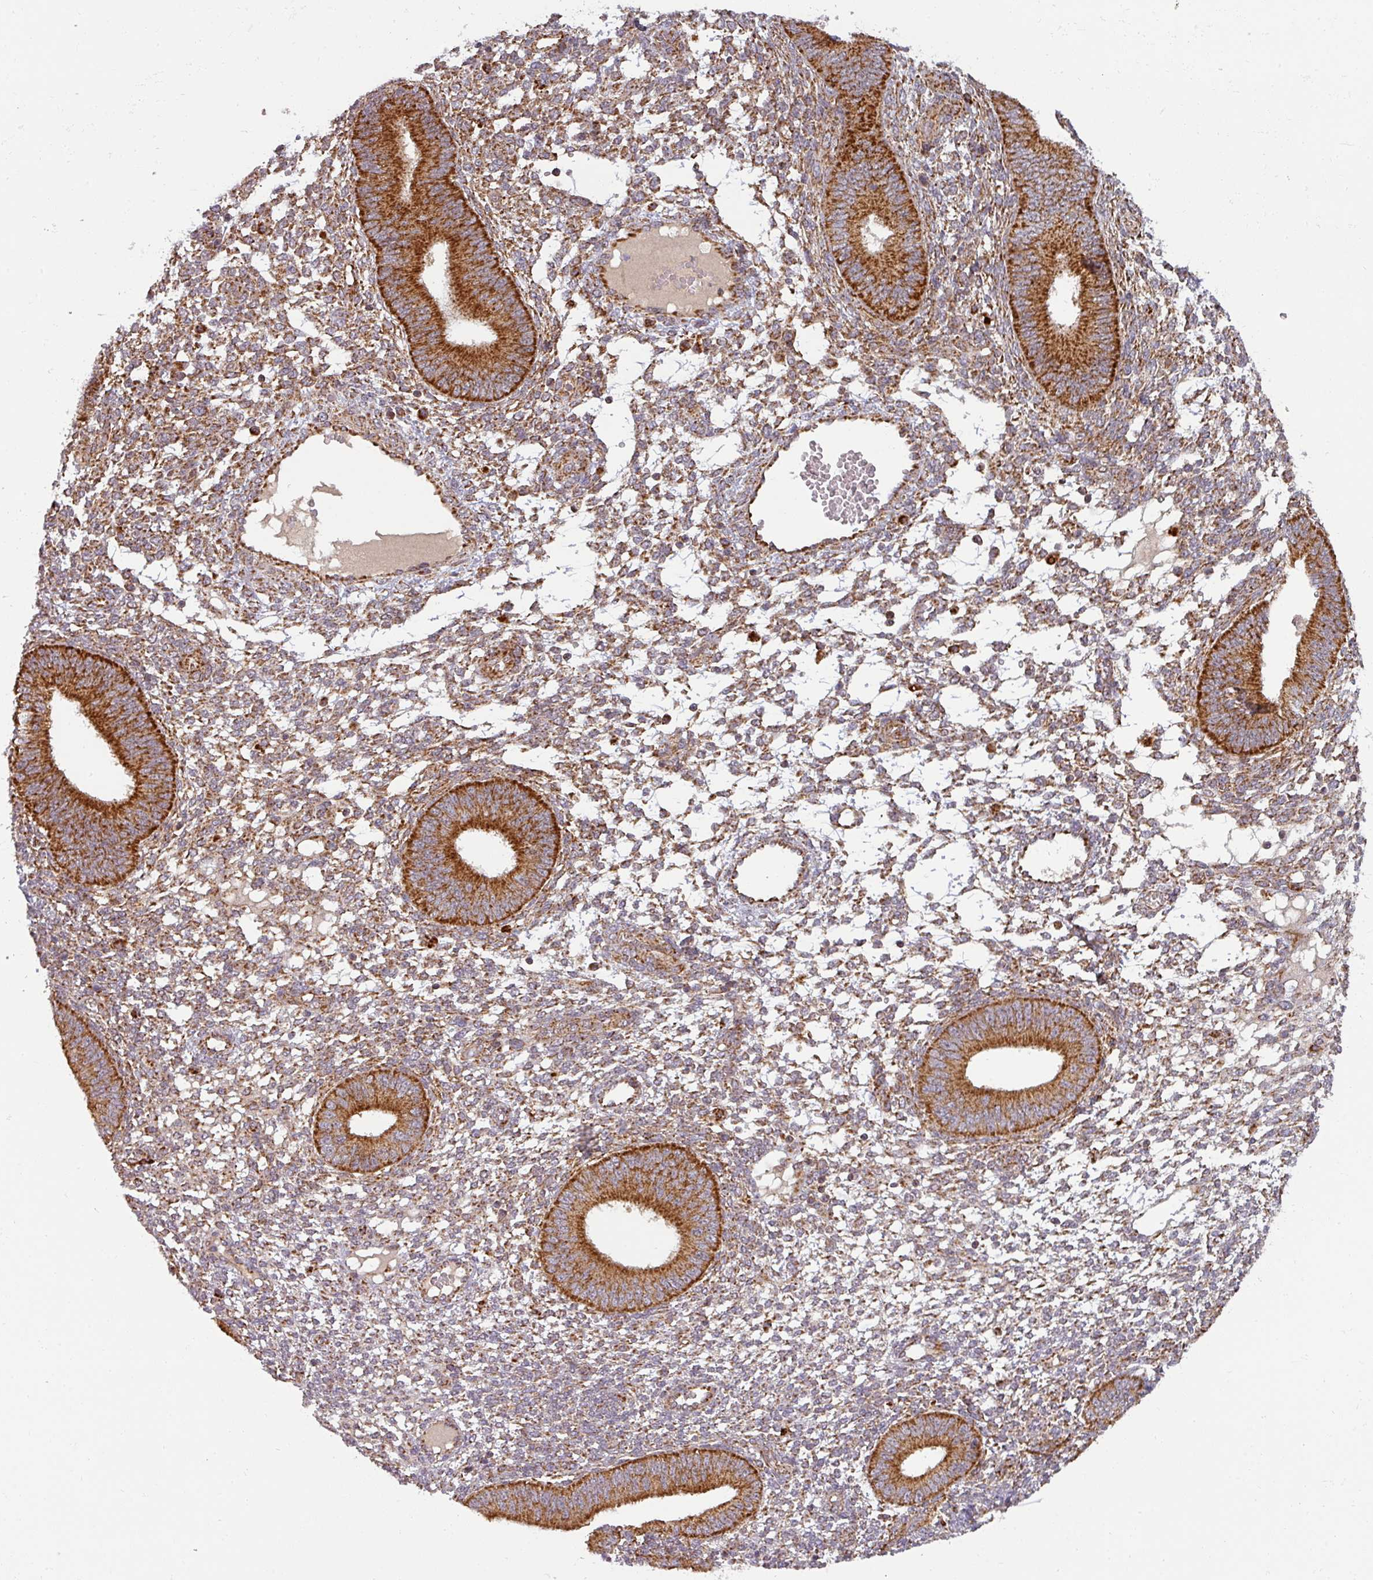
{"staining": {"intensity": "moderate", "quantity": "25%-75%", "location": "cytoplasmic/membranous"}, "tissue": "endometrium", "cell_type": "Cells in endometrial stroma", "image_type": "normal", "snomed": [{"axis": "morphology", "description": "Normal tissue, NOS"}, {"axis": "topography", "description": "Endometrium"}], "caption": "A histopathology image of human endometrium stained for a protein exhibits moderate cytoplasmic/membranous brown staining in cells in endometrial stroma.", "gene": "MRPS16", "patient": {"sex": "female", "age": 49}}